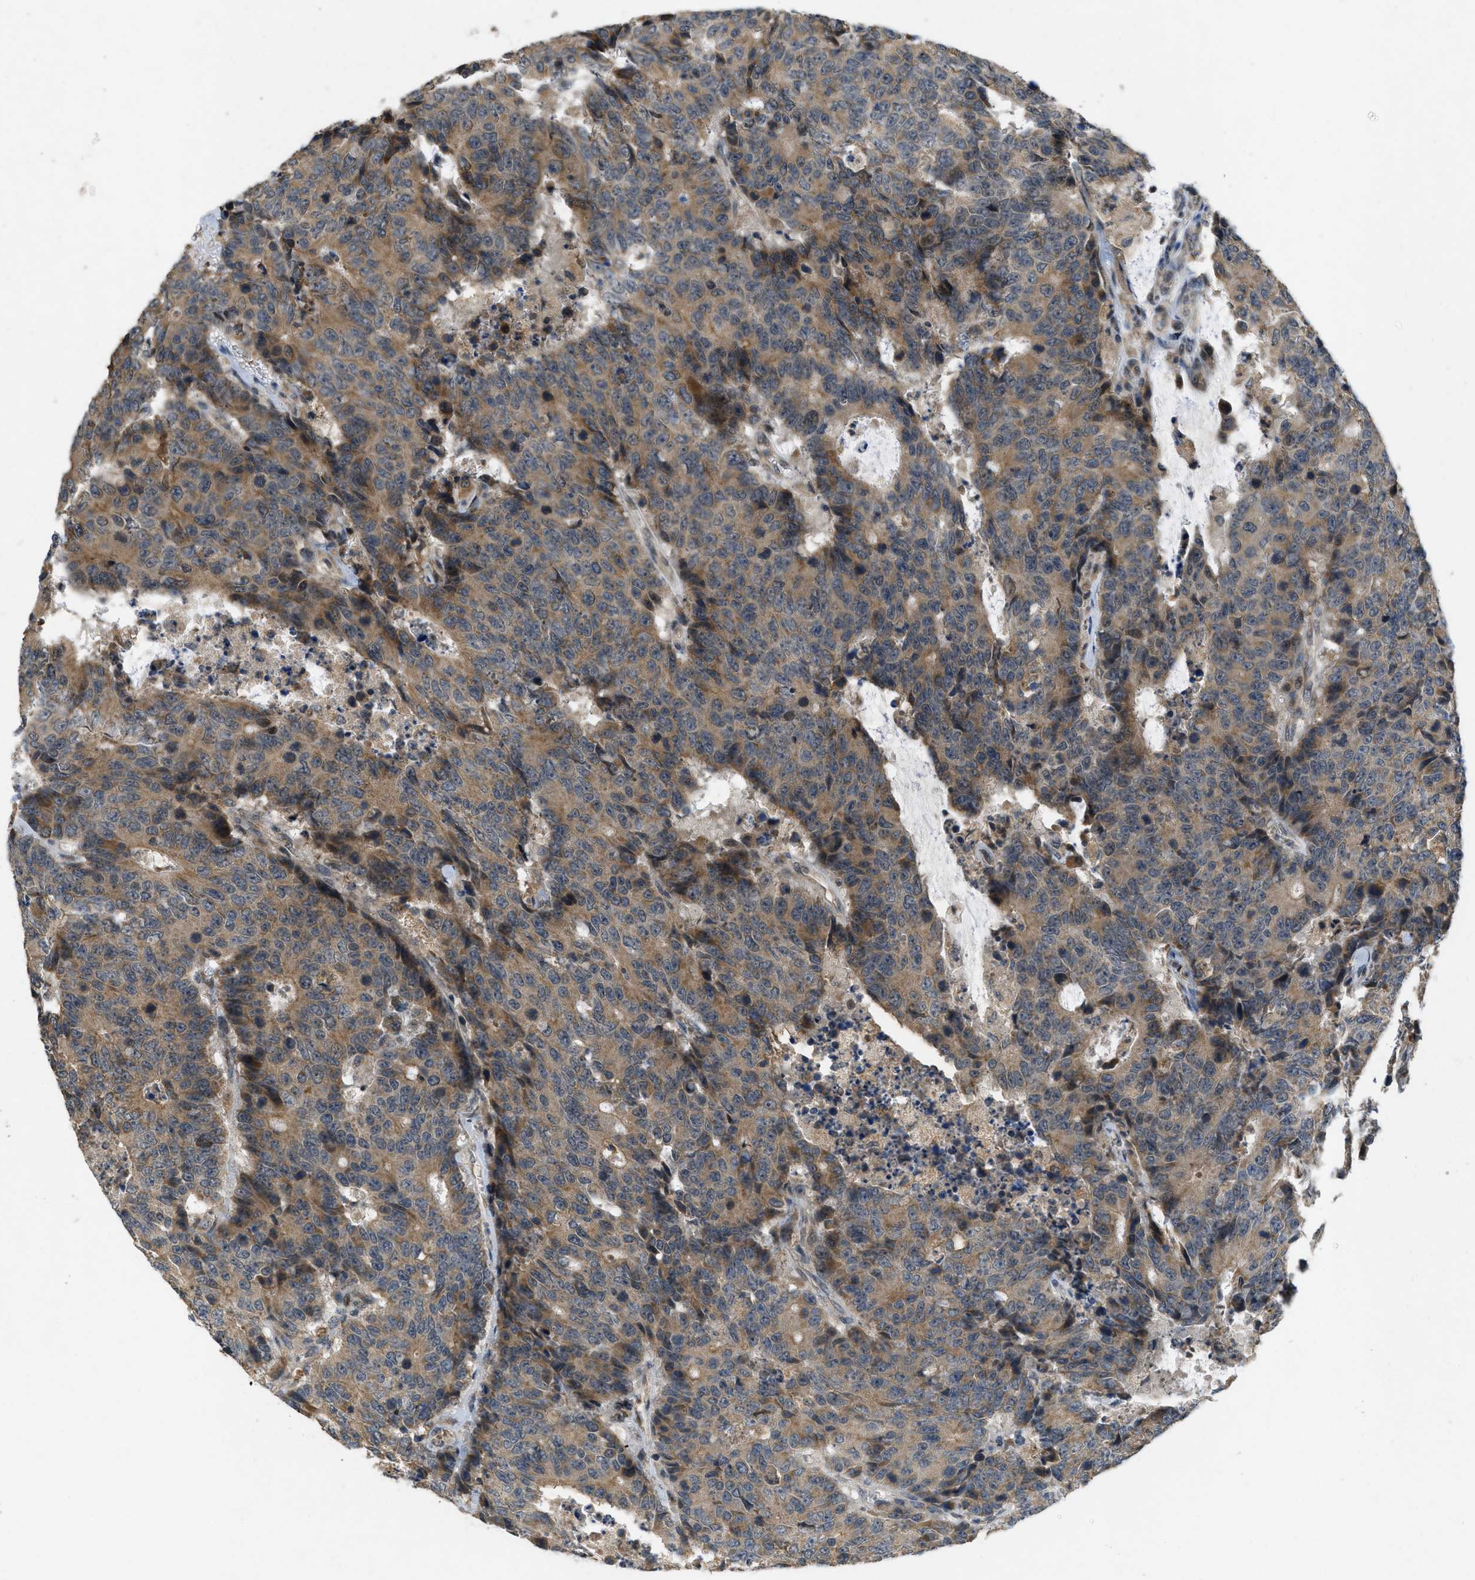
{"staining": {"intensity": "moderate", "quantity": ">75%", "location": "cytoplasmic/membranous"}, "tissue": "colorectal cancer", "cell_type": "Tumor cells", "image_type": "cancer", "snomed": [{"axis": "morphology", "description": "Adenocarcinoma, NOS"}, {"axis": "topography", "description": "Colon"}], "caption": "Protein staining displays moderate cytoplasmic/membranous staining in approximately >75% of tumor cells in colorectal cancer.", "gene": "PPP1R15A", "patient": {"sex": "female", "age": 86}}